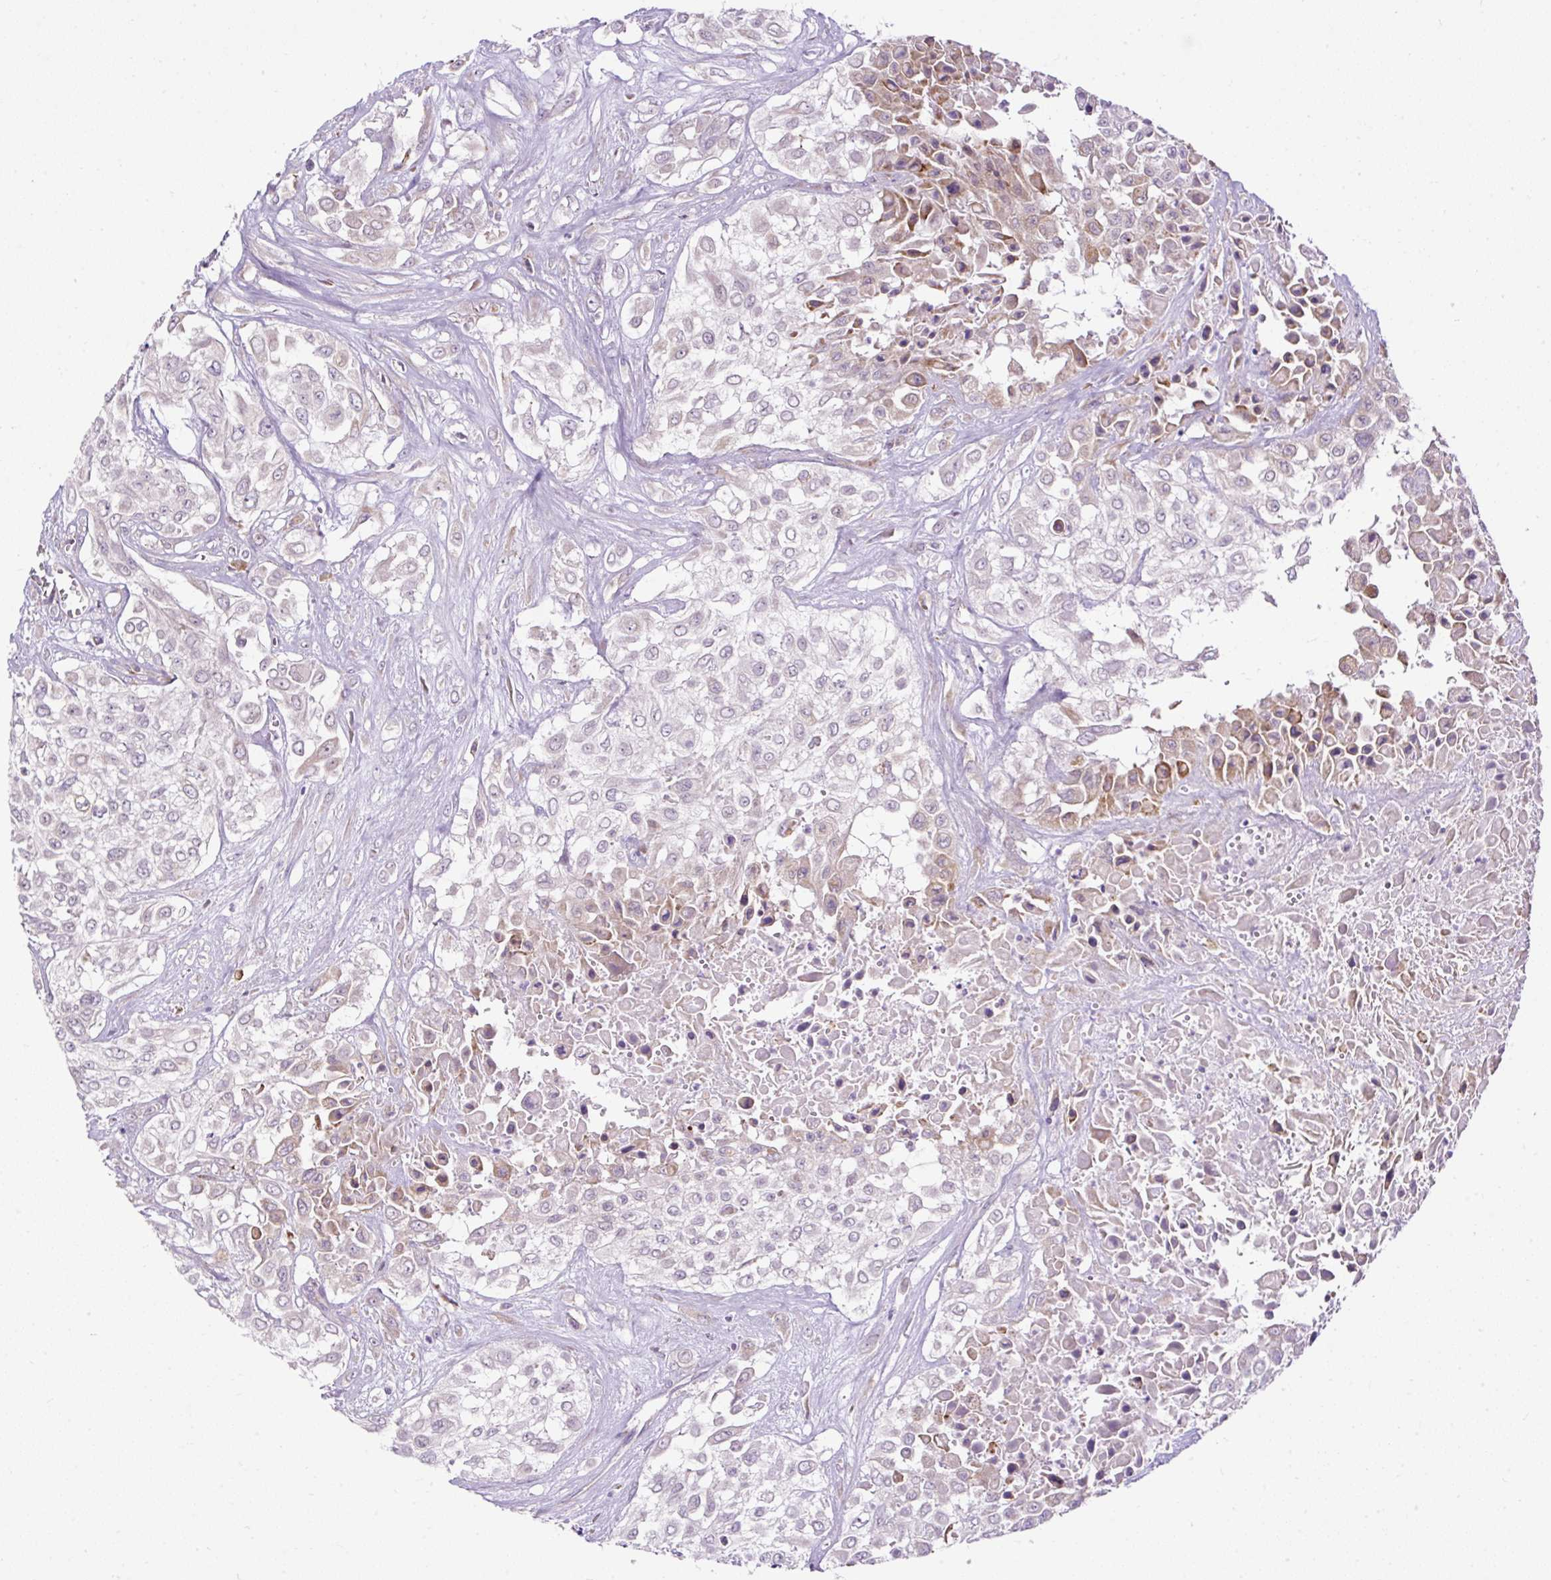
{"staining": {"intensity": "weak", "quantity": "<25%", "location": "cytoplasmic/membranous"}, "tissue": "urothelial cancer", "cell_type": "Tumor cells", "image_type": "cancer", "snomed": [{"axis": "morphology", "description": "Urothelial carcinoma, High grade"}, {"axis": "topography", "description": "Urinary bladder"}], "caption": "High-grade urothelial carcinoma stained for a protein using IHC displays no positivity tumor cells.", "gene": "FMC1", "patient": {"sex": "male", "age": 57}}